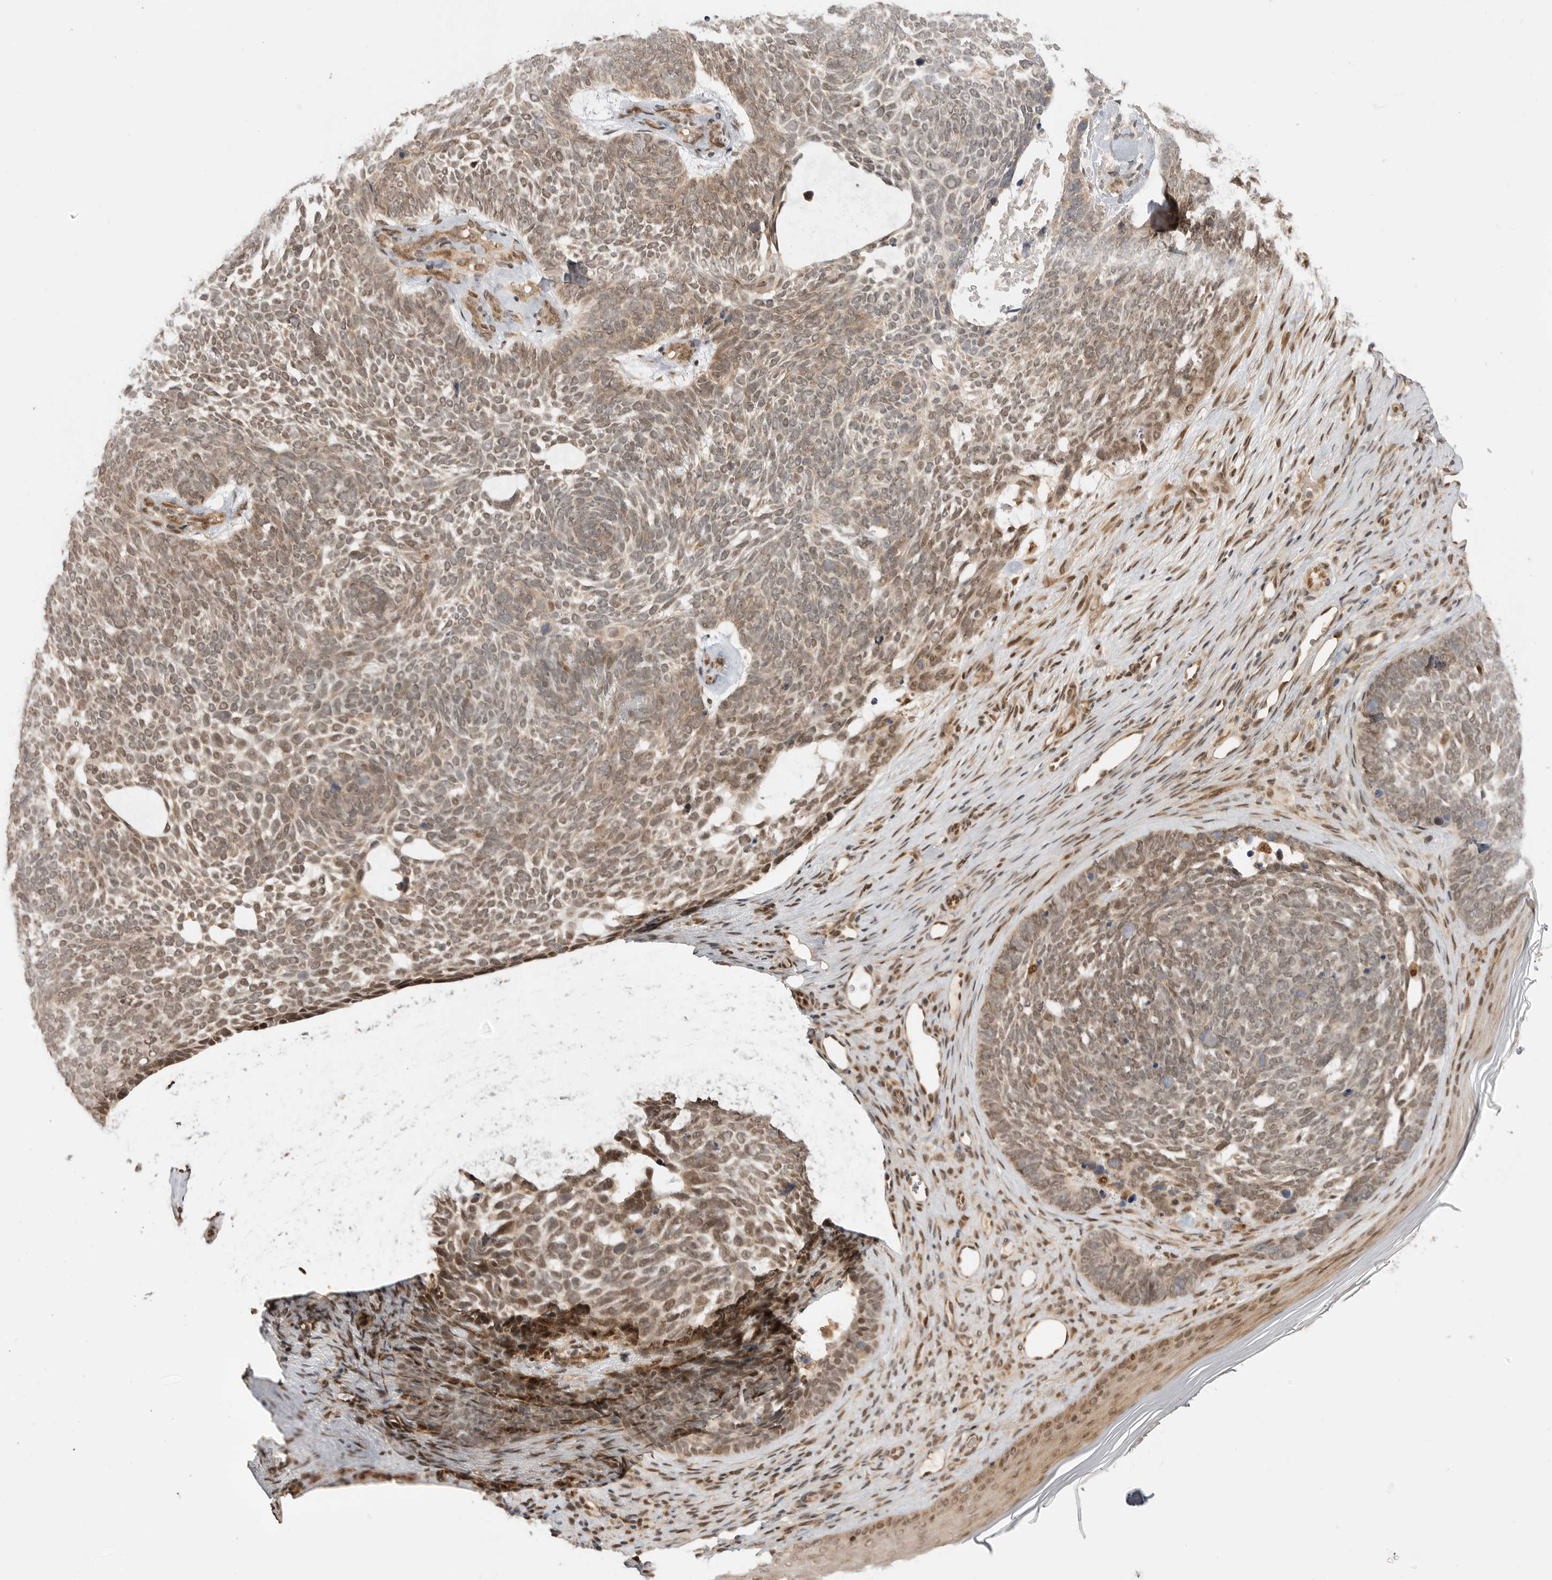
{"staining": {"intensity": "weak", "quantity": ">75%", "location": "cytoplasmic/membranous,nuclear"}, "tissue": "skin cancer", "cell_type": "Tumor cells", "image_type": "cancer", "snomed": [{"axis": "morphology", "description": "Basal cell carcinoma"}, {"axis": "topography", "description": "Skin"}], "caption": "Immunohistochemical staining of skin basal cell carcinoma reveals low levels of weak cytoplasmic/membranous and nuclear protein positivity in approximately >75% of tumor cells. (DAB (3,3'-diaminobenzidine) = brown stain, brightfield microscopy at high magnification).", "gene": "ALKAL1", "patient": {"sex": "female", "age": 85}}